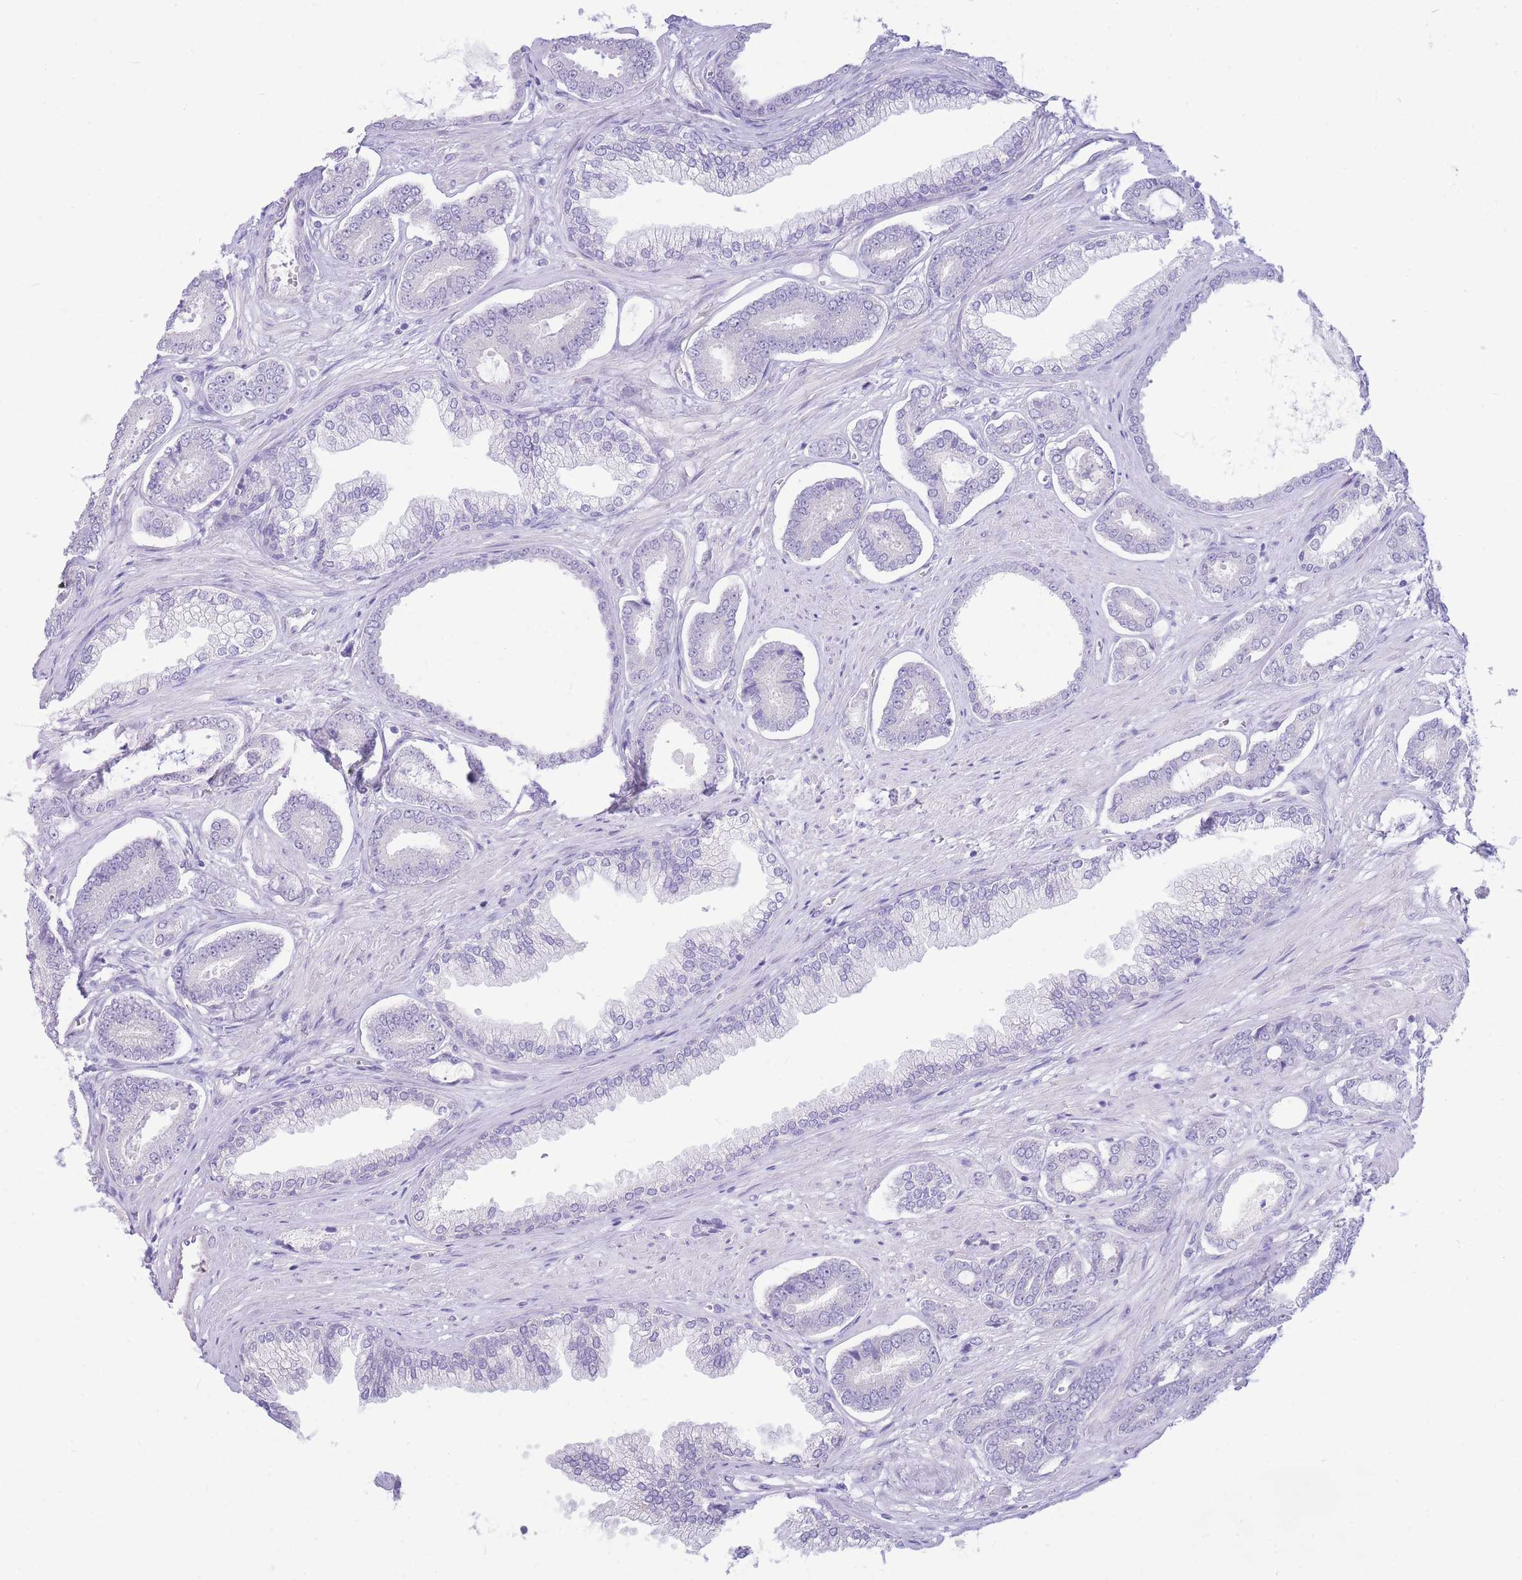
{"staining": {"intensity": "negative", "quantity": "none", "location": "none"}, "tissue": "prostate cancer", "cell_type": "Tumor cells", "image_type": "cancer", "snomed": [{"axis": "morphology", "description": "Adenocarcinoma, NOS"}, {"axis": "topography", "description": "Prostate and seminal vesicle, NOS"}], "caption": "The histopathology image displays no significant staining in tumor cells of adenocarcinoma (prostate). (Brightfield microscopy of DAB immunohistochemistry (IHC) at high magnification).", "gene": "ZNF311", "patient": {"sex": "male", "age": 76}}